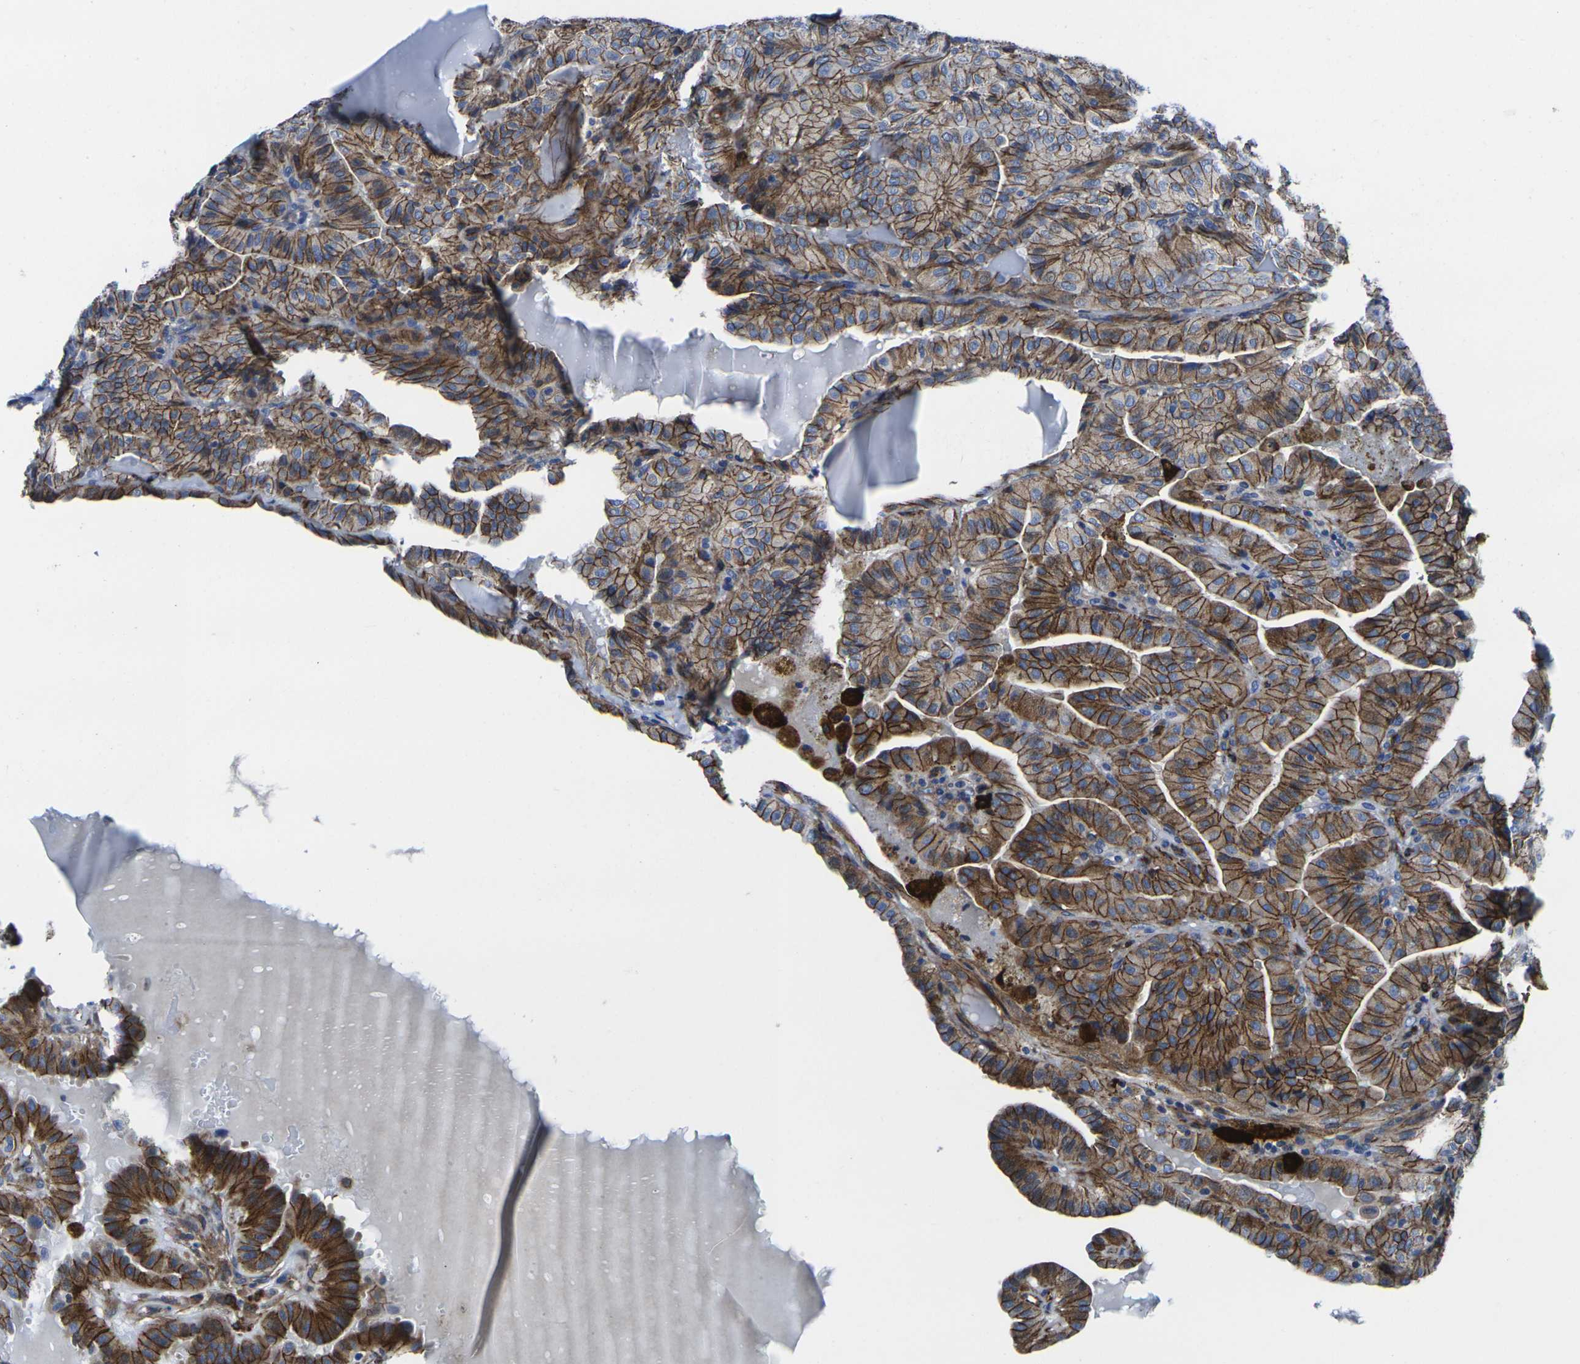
{"staining": {"intensity": "strong", "quantity": ">75%", "location": "cytoplasmic/membranous"}, "tissue": "thyroid cancer", "cell_type": "Tumor cells", "image_type": "cancer", "snomed": [{"axis": "morphology", "description": "Papillary adenocarcinoma, NOS"}, {"axis": "topography", "description": "Thyroid gland"}], "caption": "An immunohistochemistry (IHC) histopathology image of neoplastic tissue is shown. Protein staining in brown highlights strong cytoplasmic/membranous positivity in thyroid cancer (papillary adenocarcinoma) within tumor cells.", "gene": "NUMB", "patient": {"sex": "male", "age": 77}}